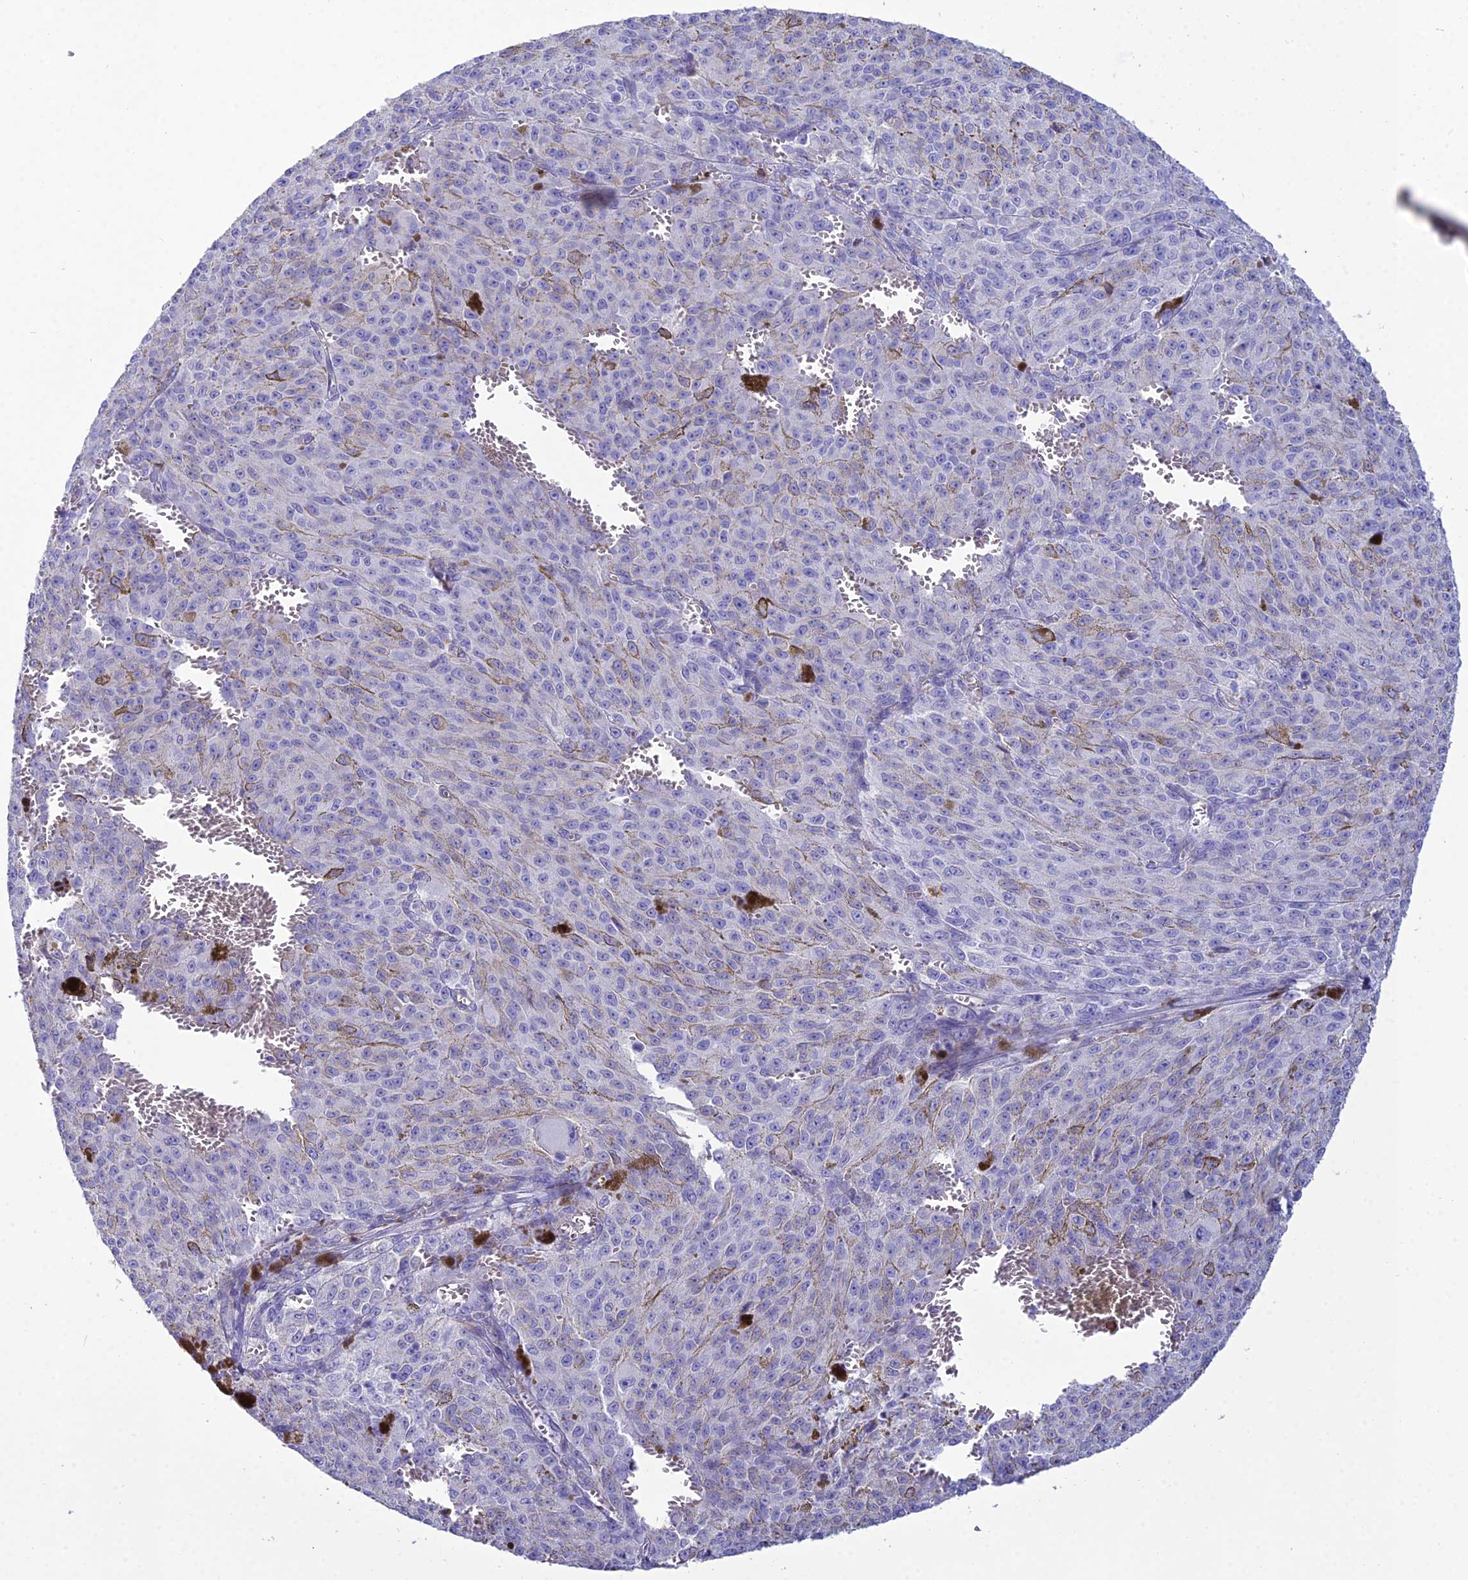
{"staining": {"intensity": "weak", "quantity": "<25%", "location": "cytoplasmic/membranous"}, "tissue": "melanoma", "cell_type": "Tumor cells", "image_type": "cancer", "snomed": [{"axis": "morphology", "description": "Malignant melanoma, NOS"}, {"axis": "topography", "description": "Skin"}], "caption": "Melanoma was stained to show a protein in brown. There is no significant expression in tumor cells. (DAB (3,3'-diaminobenzidine) immunohistochemistry (IHC) visualized using brightfield microscopy, high magnification).", "gene": "OR1Q1", "patient": {"sex": "female", "age": 52}}